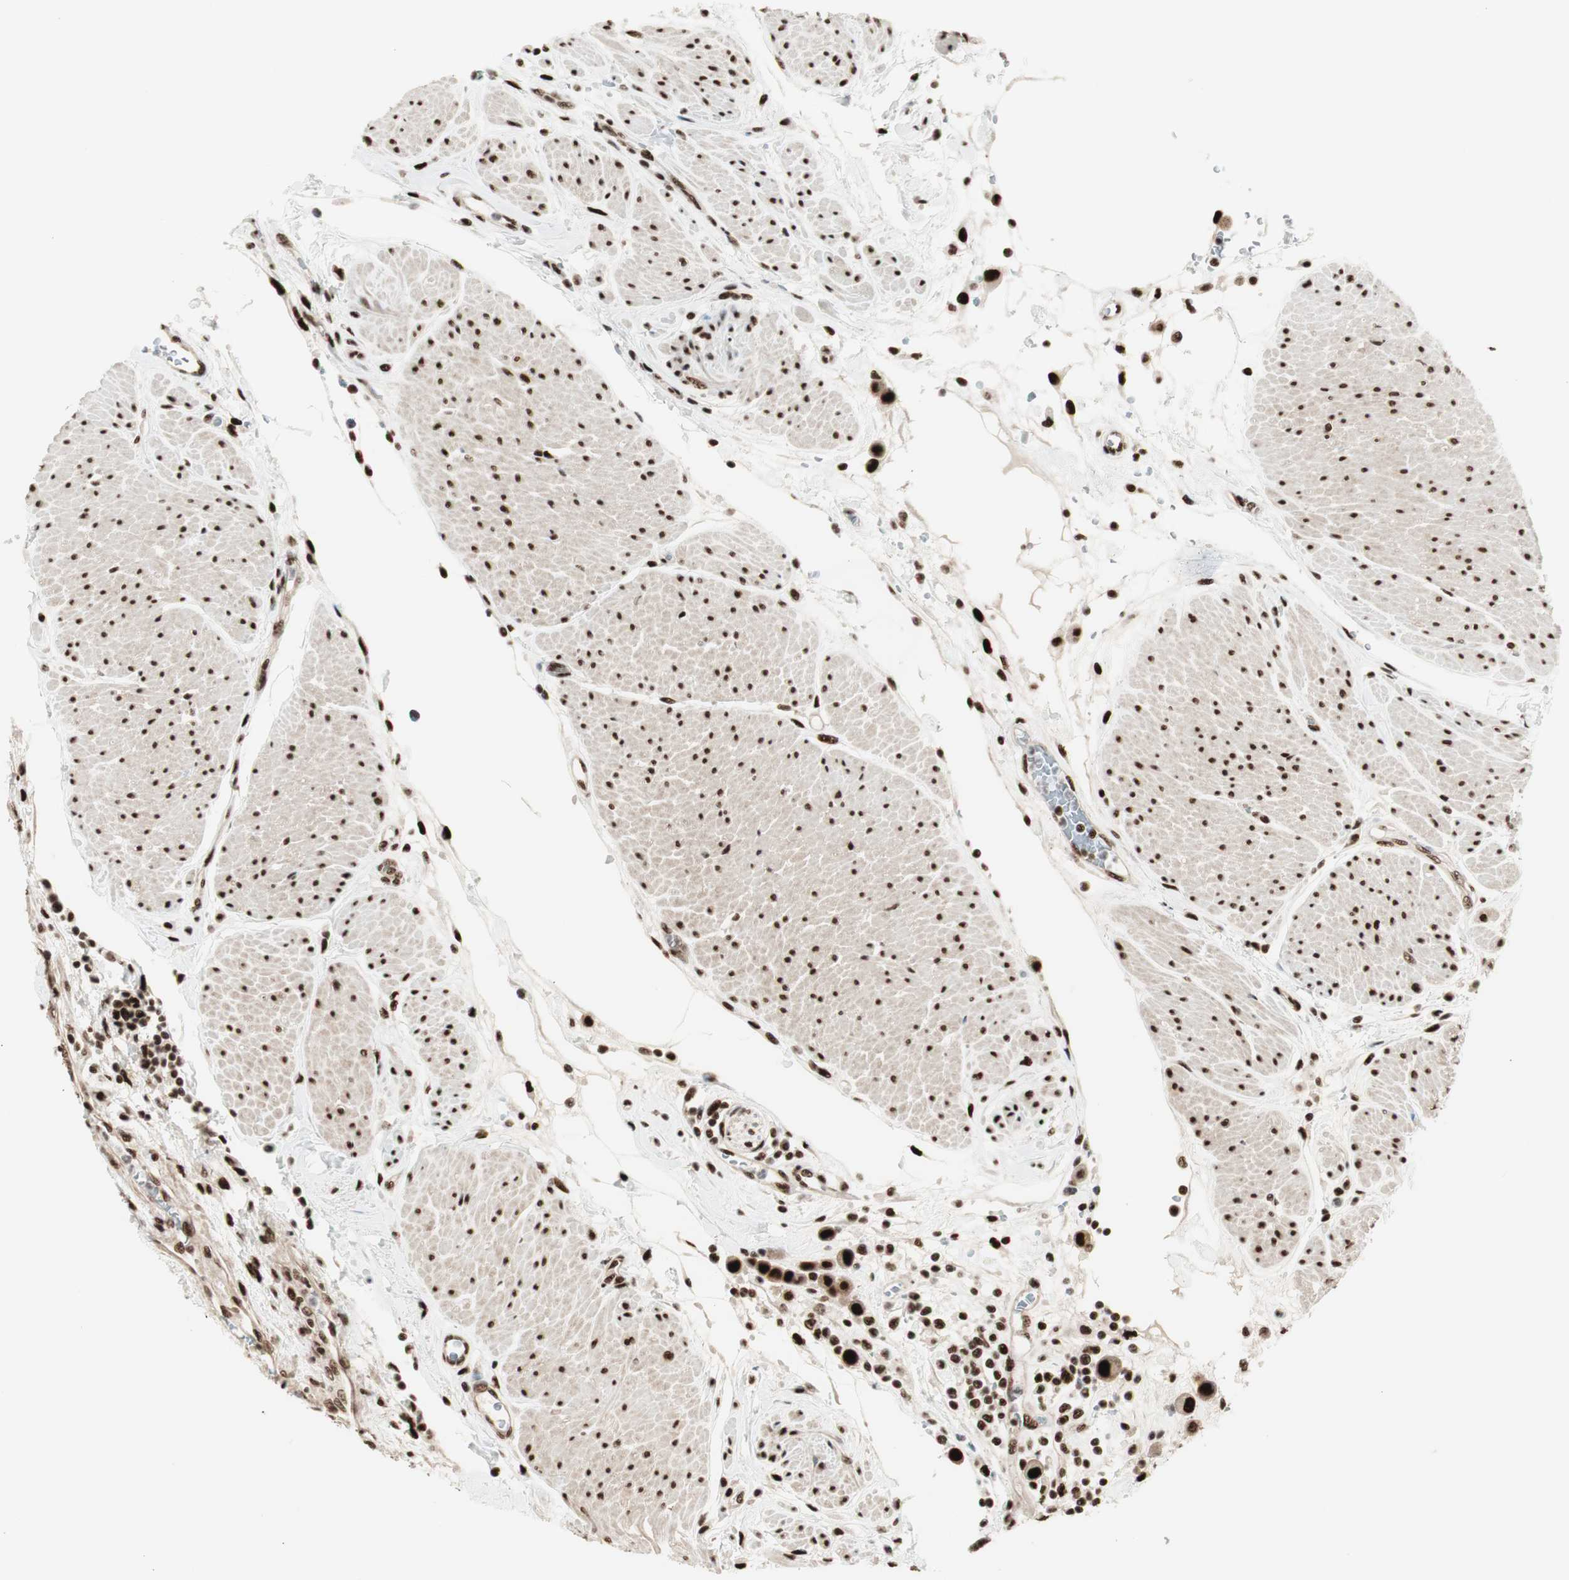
{"staining": {"intensity": "strong", "quantity": ">75%", "location": "nuclear"}, "tissue": "urothelial cancer", "cell_type": "Tumor cells", "image_type": "cancer", "snomed": [{"axis": "morphology", "description": "Urothelial carcinoma, High grade"}, {"axis": "topography", "description": "Urinary bladder"}], "caption": "High-grade urothelial carcinoma stained with a brown dye reveals strong nuclear positive positivity in about >75% of tumor cells.", "gene": "HEXIM1", "patient": {"sex": "male", "age": 50}}